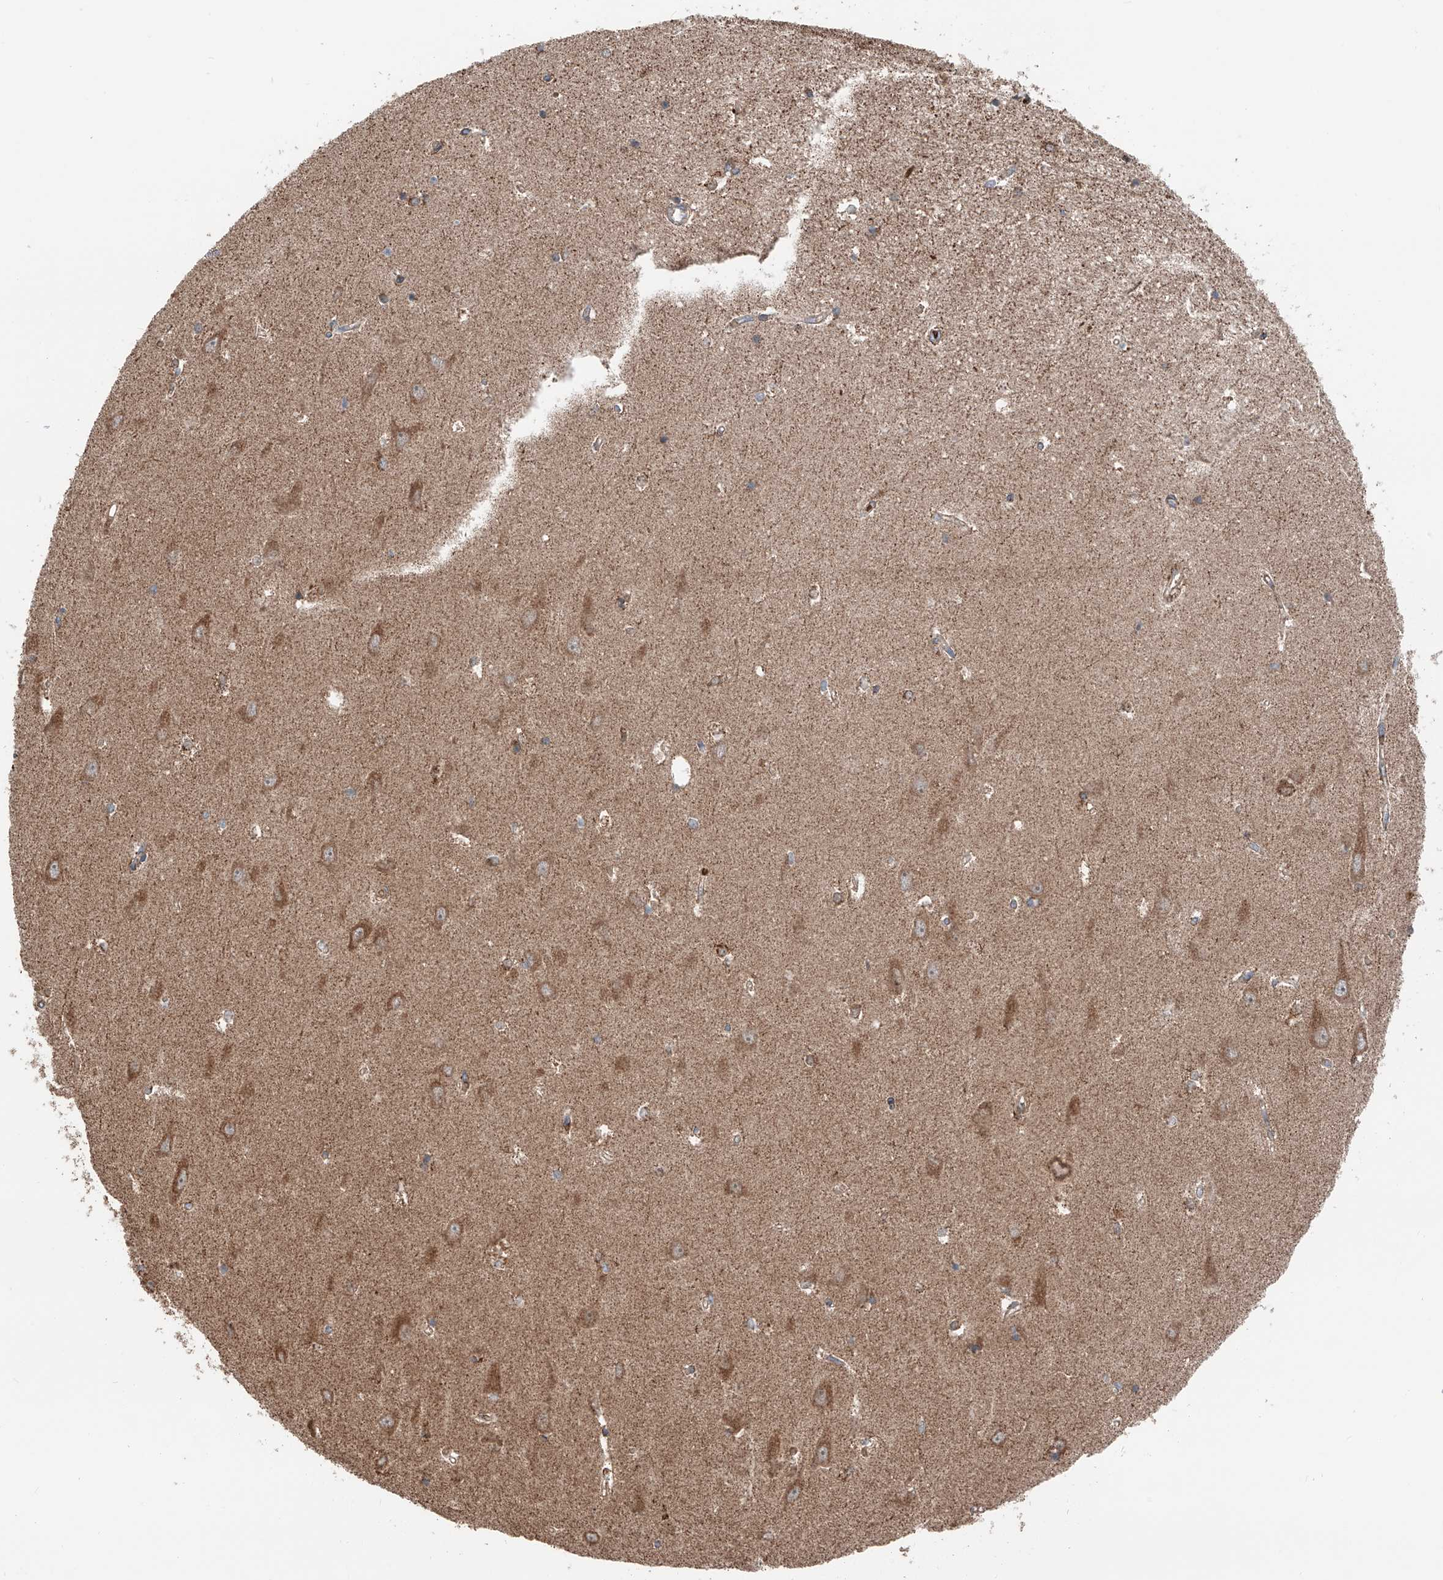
{"staining": {"intensity": "moderate", "quantity": ">75%", "location": "cytoplasmic/membranous"}, "tissue": "hippocampus", "cell_type": "Glial cells", "image_type": "normal", "snomed": [{"axis": "morphology", "description": "Normal tissue, NOS"}, {"axis": "topography", "description": "Hippocampus"}], "caption": "Immunohistochemical staining of benign hippocampus displays medium levels of moderate cytoplasmic/membranous expression in about >75% of glial cells. The protein is shown in brown color, while the nuclei are stained blue.", "gene": "ZSCAN29", "patient": {"sex": "male", "age": 45}}